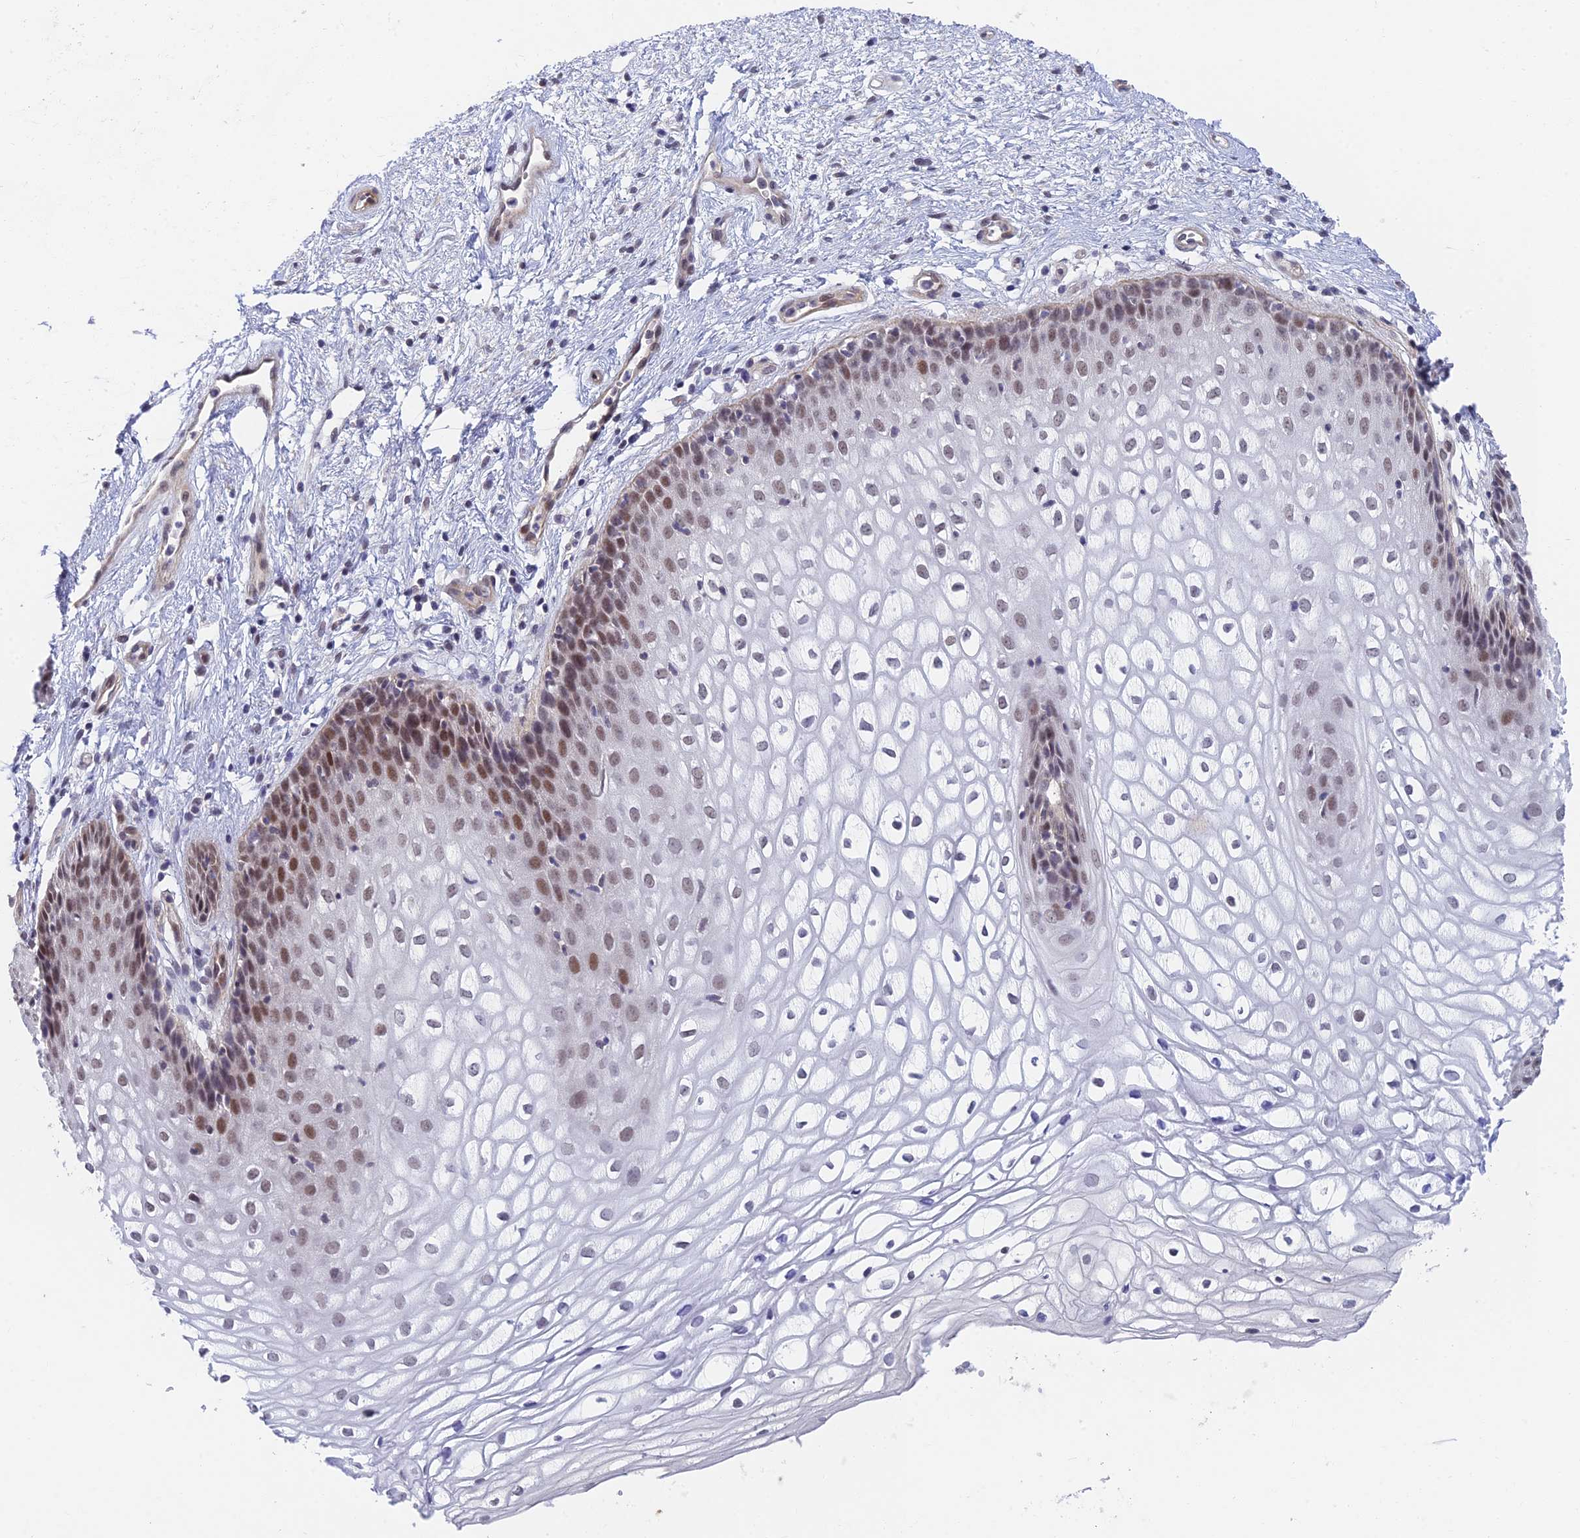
{"staining": {"intensity": "moderate", "quantity": "25%-75%", "location": "nuclear"}, "tissue": "vagina", "cell_type": "Squamous epithelial cells", "image_type": "normal", "snomed": [{"axis": "morphology", "description": "Normal tissue, NOS"}, {"axis": "topography", "description": "Vagina"}], "caption": "Immunohistochemistry (IHC) (DAB (3,3'-diaminobenzidine)) staining of normal vagina demonstrates moderate nuclear protein positivity in approximately 25%-75% of squamous epithelial cells.", "gene": "NSMCE1", "patient": {"sex": "female", "age": 34}}